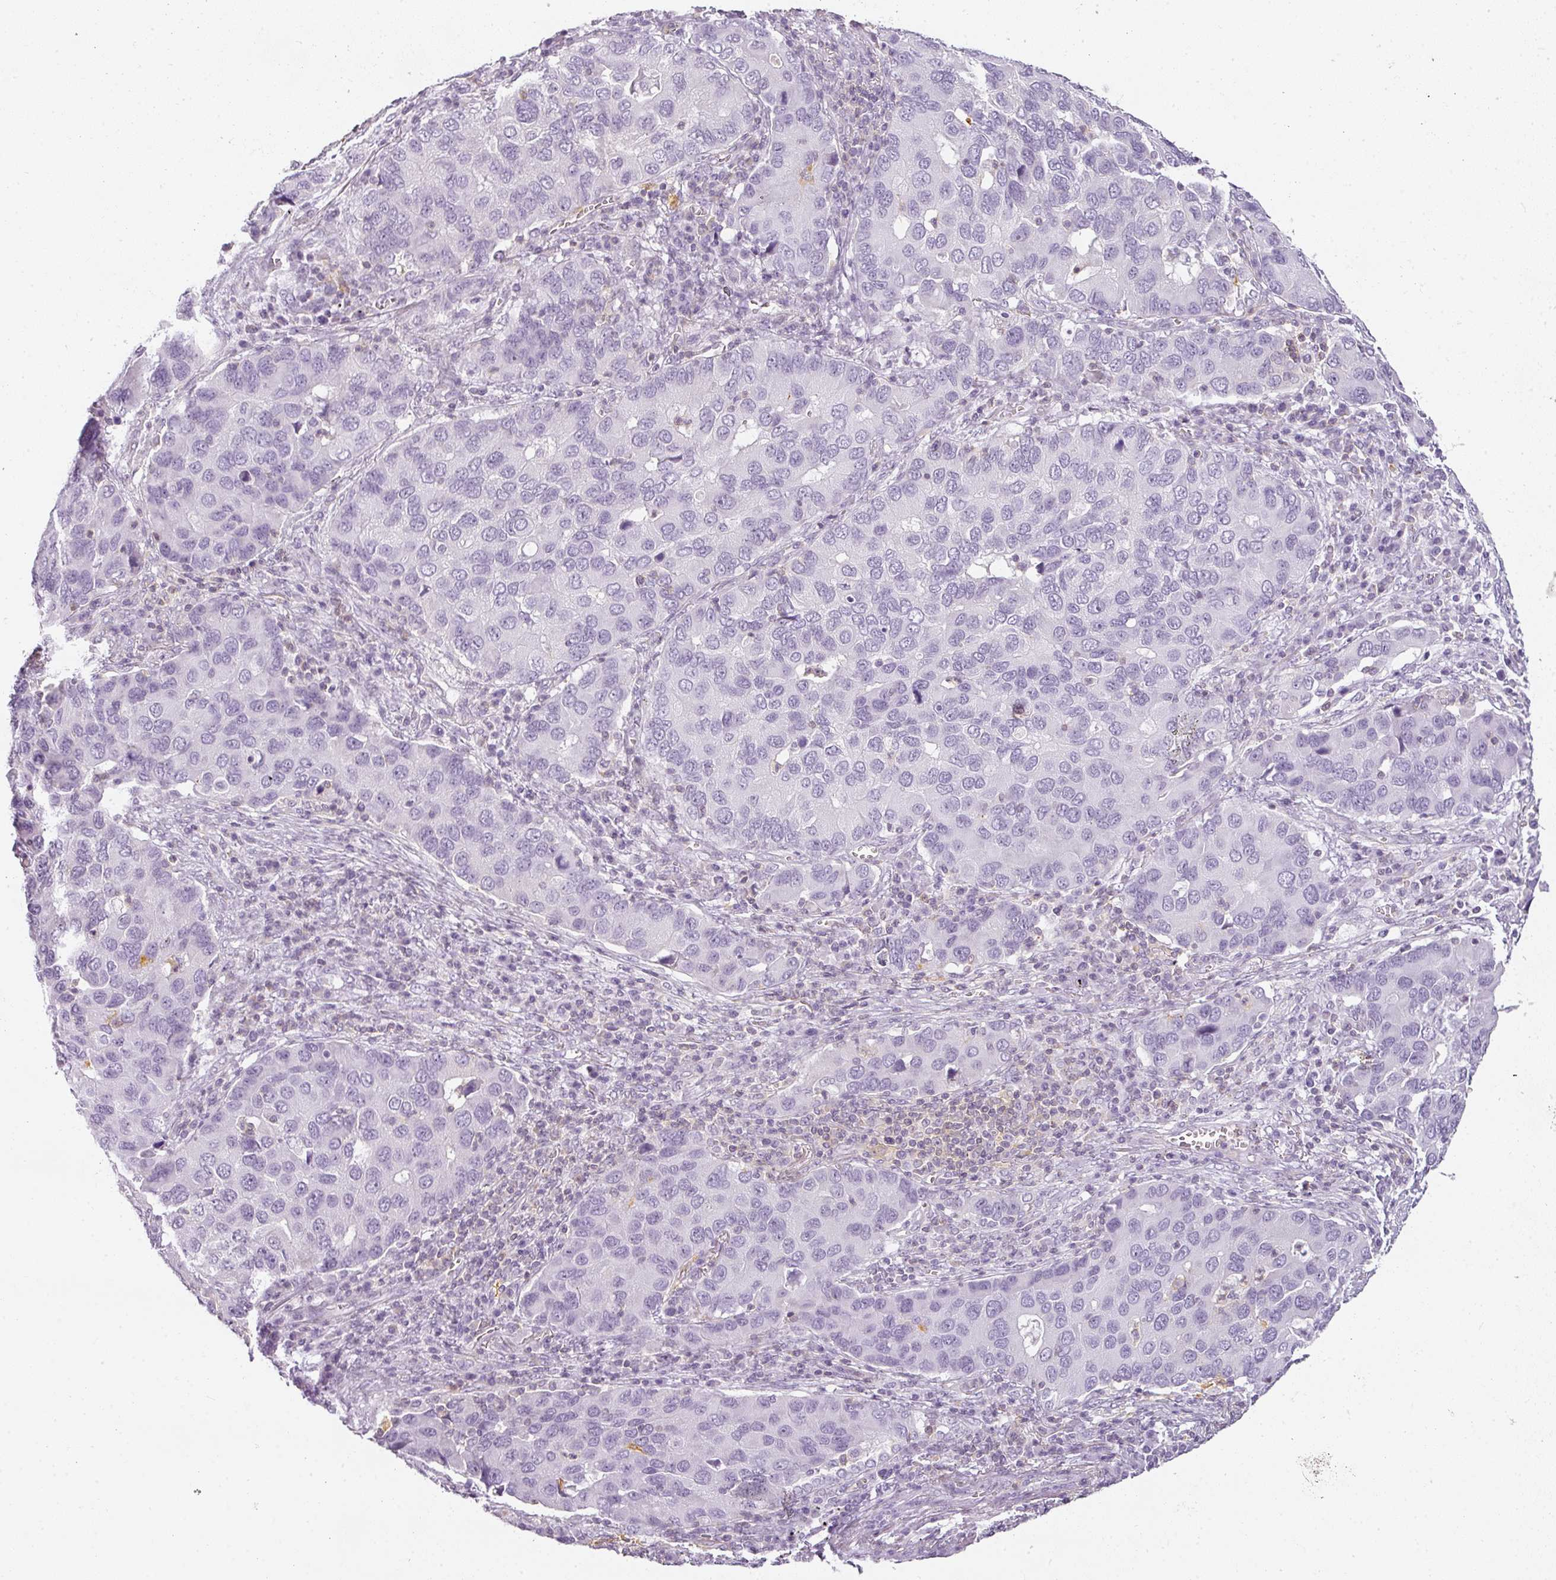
{"staining": {"intensity": "negative", "quantity": "none", "location": "none"}, "tissue": "lung cancer", "cell_type": "Tumor cells", "image_type": "cancer", "snomed": [{"axis": "morphology", "description": "Aneuploidy"}, {"axis": "morphology", "description": "Adenocarcinoma, NOS"}, {"axis": "topography", "description": "Lymph node"}, {"axis": "topography", "description": "Lung"}], "caption": "Immunohistochemical staining of human lung cancer reveals no significant staining in tumor cells.", "gene": "TMEM42", "patient": {"sex": "female", "age": 74}}